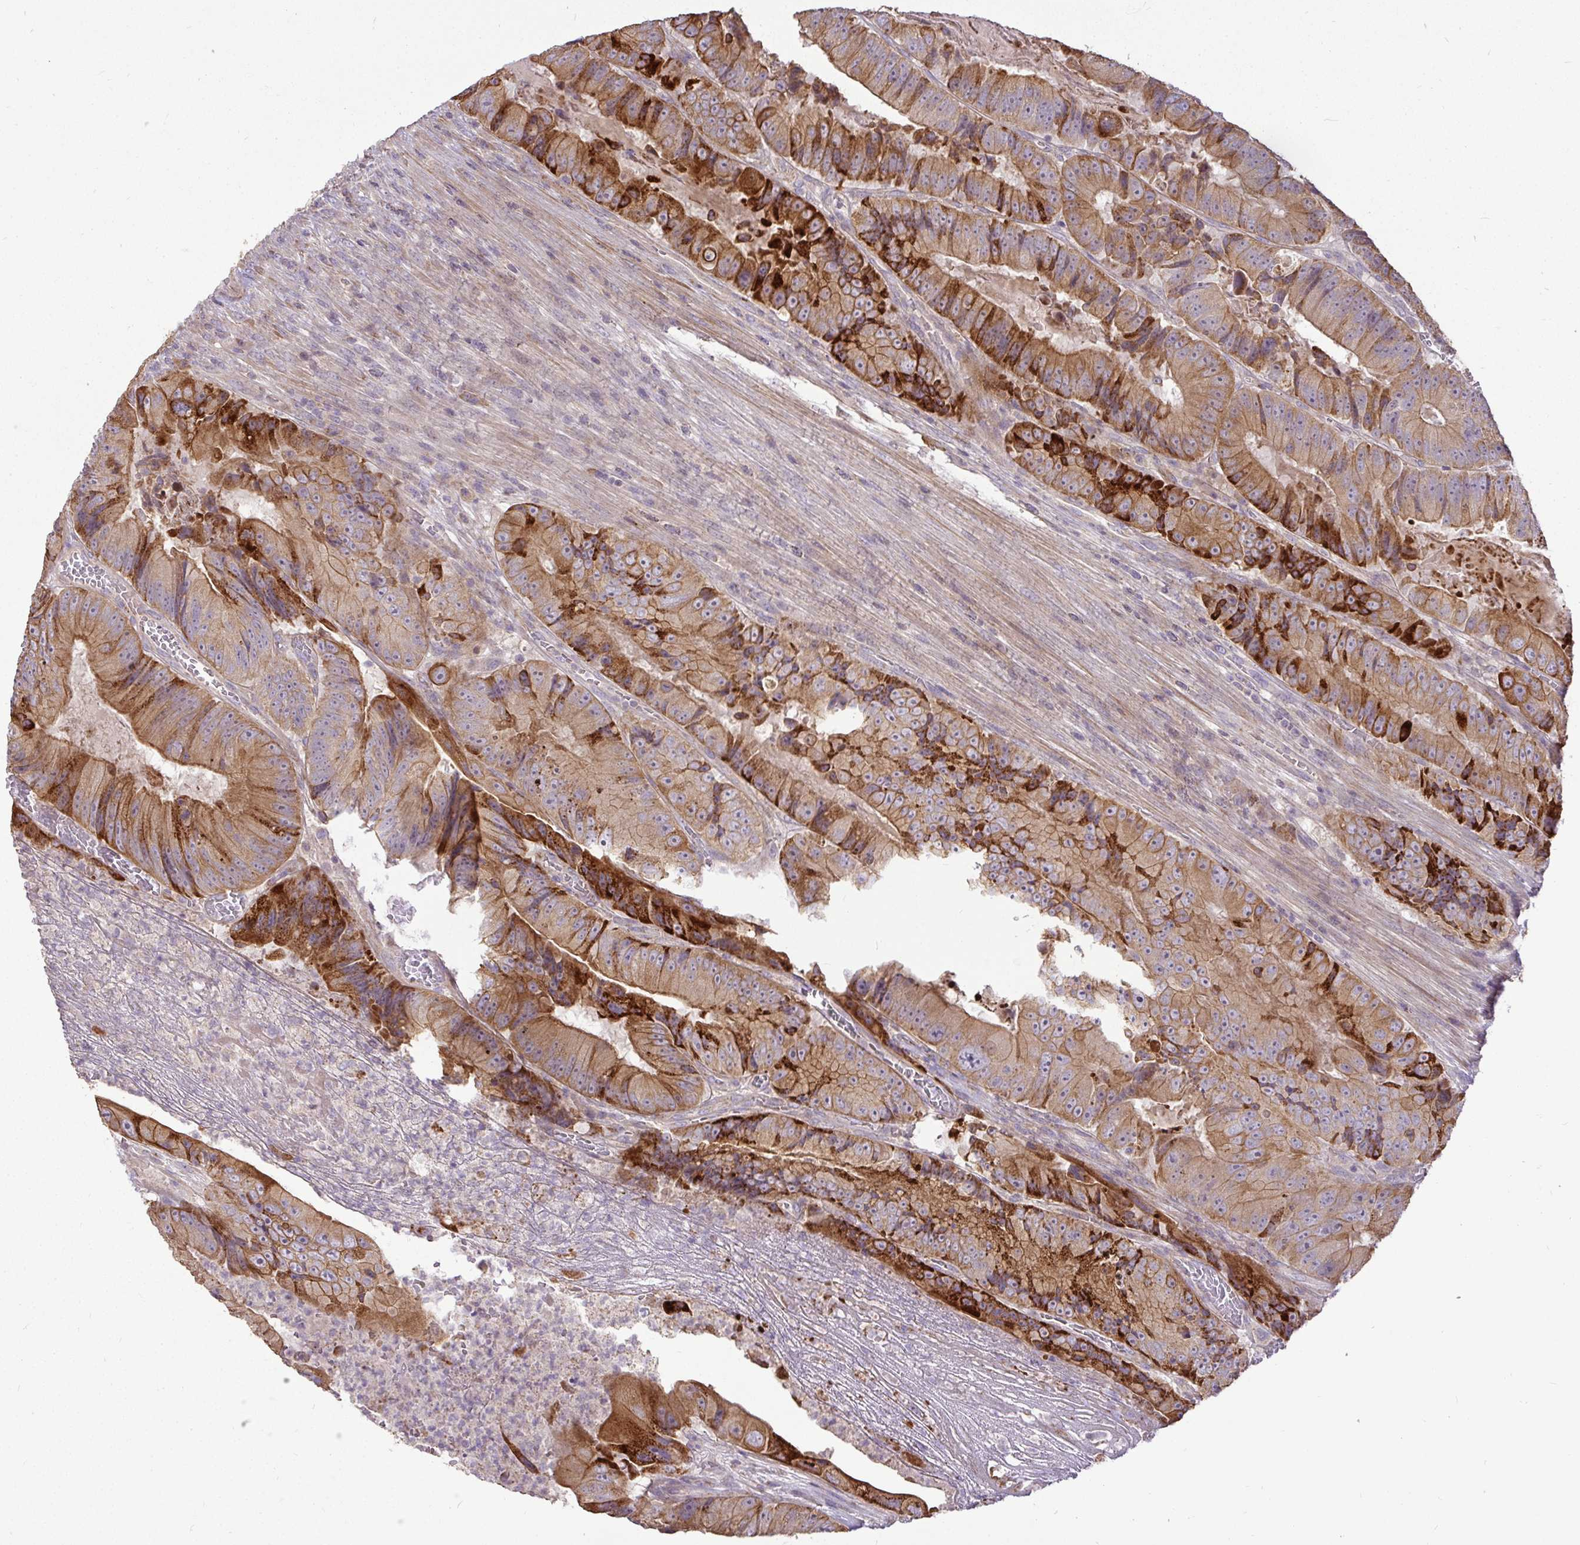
{"staining": {"intensity": "strong", "quantity": ">75%", "location": "cytoplasmic/membranous"}, "tissue": "colorectal cancer", "cell_type": "Tumor cells", "image_type": "cancer", "snomed": [{"axis": "morphology", "description": "Adenocarcinoma, NOS"}, {"axis": "topography", "description": "Colon"}], "caption": "Protein expression analysis of human adenocarcinoma (colorectal) reveals strong cytoplasmic/membranous positivity in approximately >75% of tumor cells.", "gene": "STRIP1", "patient": {"sex": "female", "age": 86}}